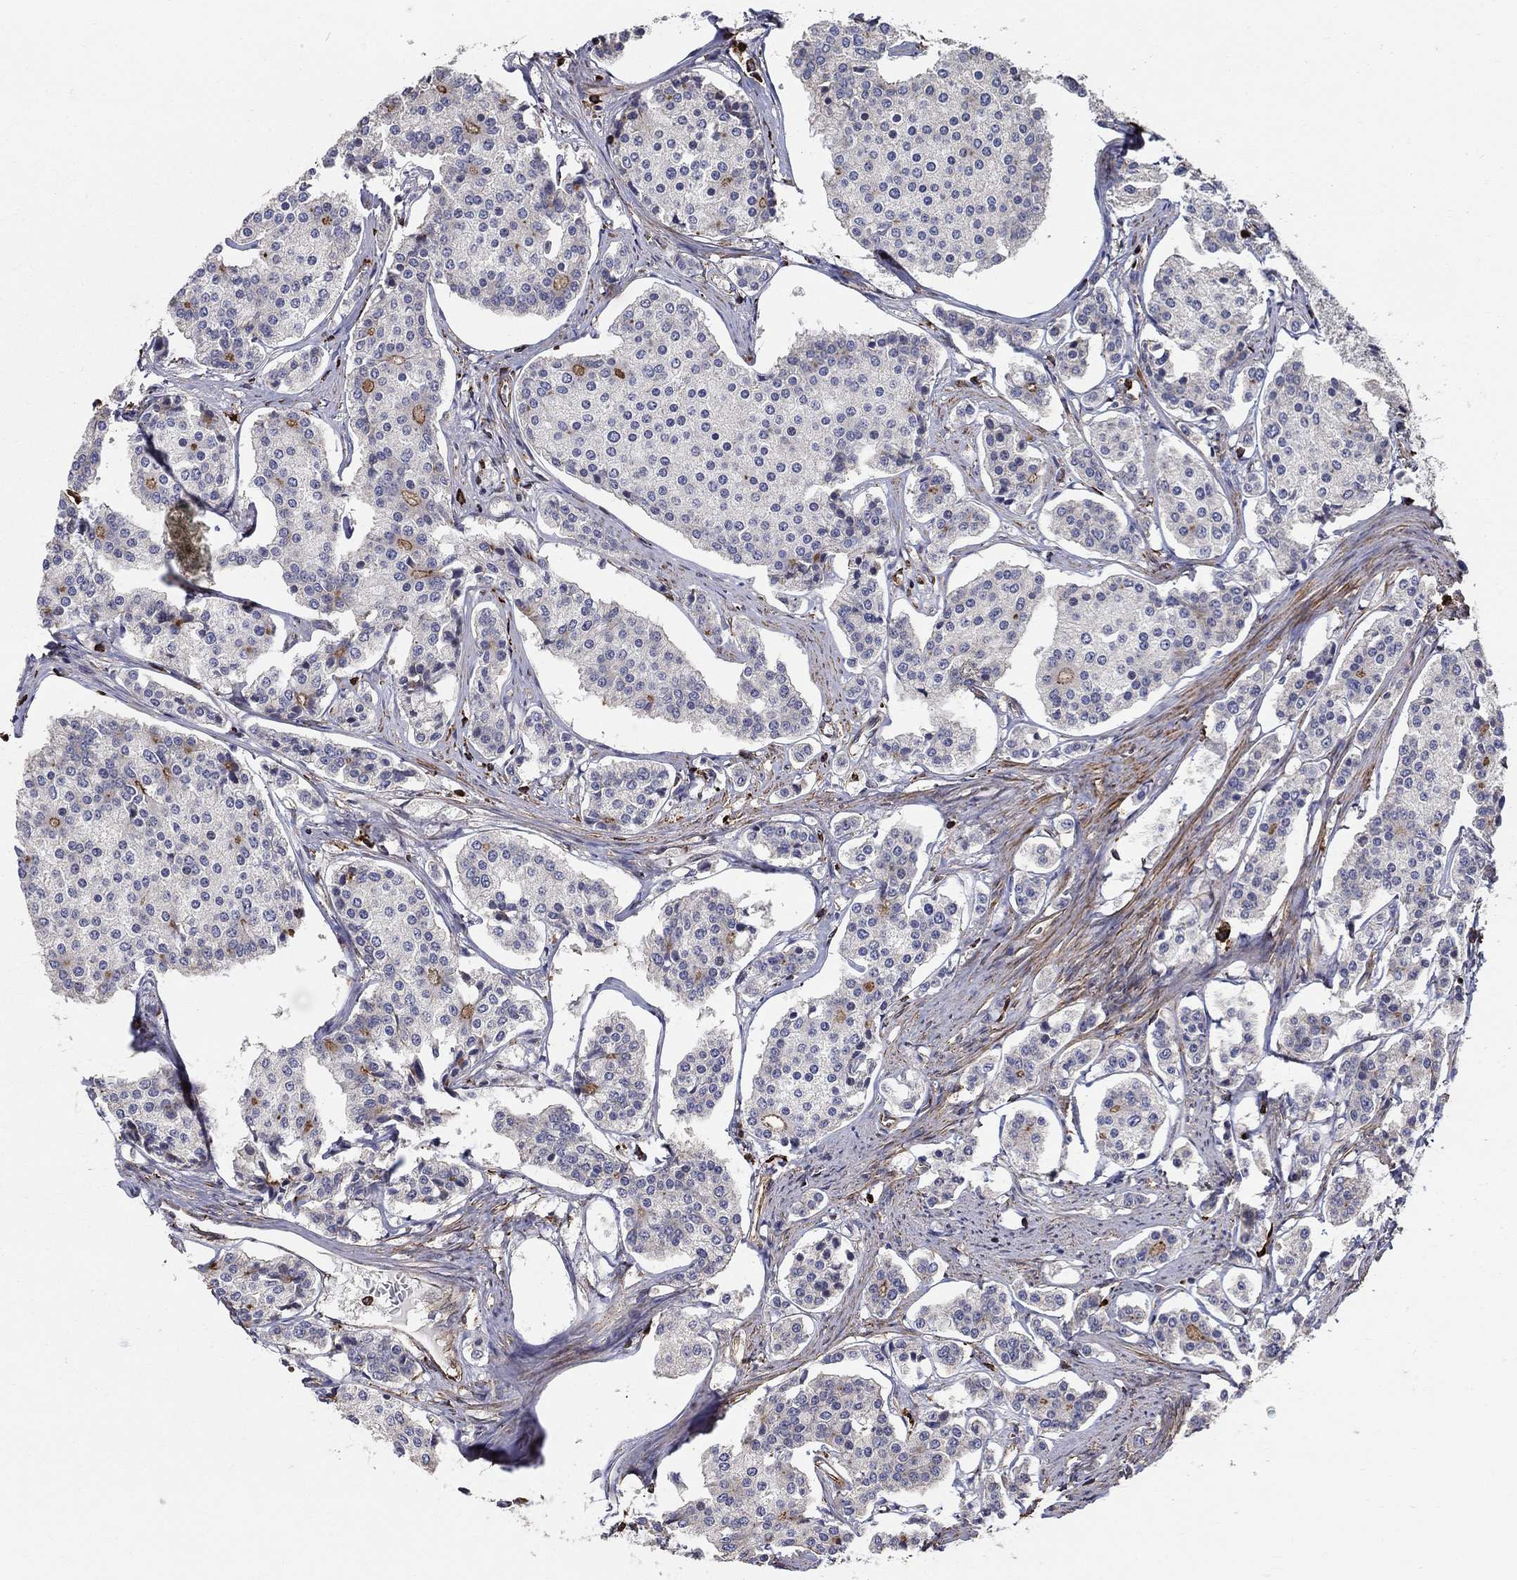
{"staining": {"intensity": "strong", "quantity": "<25%", "location": "cytoplasmic/membranous"}, "tissue": "carcinoid", "cell_type": "Tumor cells", "image_type": "cancer", "snomed": [{"axis": "morphology", "description": "Carcinoid, malignant, NOS"}, {"axis": "topography", "description": "Small intestine"}], "caption": "Carcinoid (malignant) stained with DAB immunohistochemistry (IHC) reveals medium levels of strong cytoplasmic/membranous staining in about <25% of tumor cells.", "gene": "NPHP1", "patient": {"sex": "female", "age": 65}}